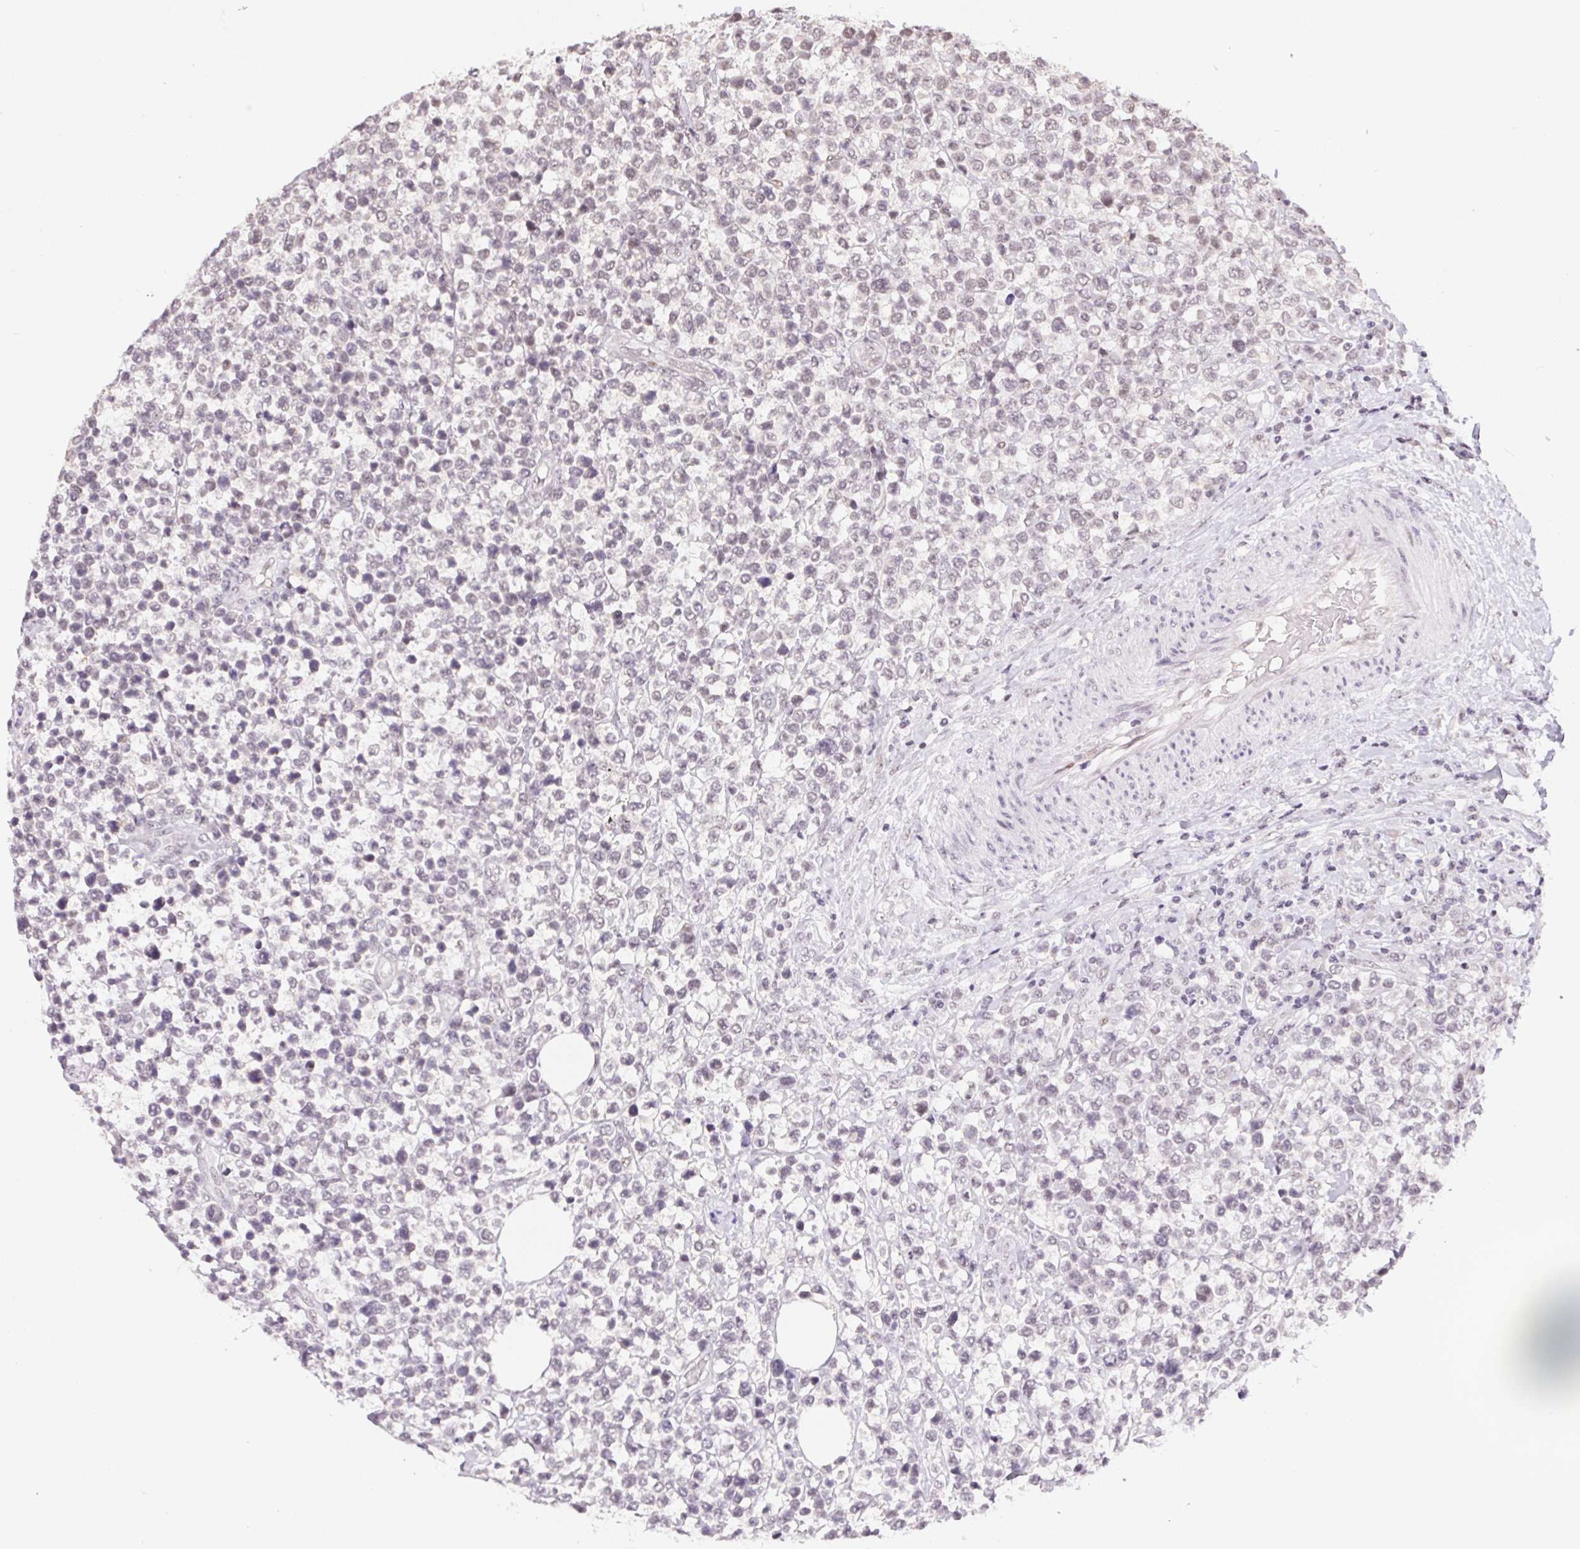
{"staining": {"intensity": "negative", "quantity": "none", "location": "none"}, "tissue": "lymphoma", "cell_type": "Tumor cells", "image_type": "cancer", "snomed": [{"axis": "morphology", "description": "Malignant lymphoma, non-Hodgkin's type, High grade"}, {"axis": "topography", "description": "Soft tissue"}], "caption": "DAB (3,3'-diaminobenzidine) immunohistochemical staining of human lymphoma reveals no significant positivity in tumor cells.", "gene": "KDM4D", "patient": {"sex": "female", "age": 56}}